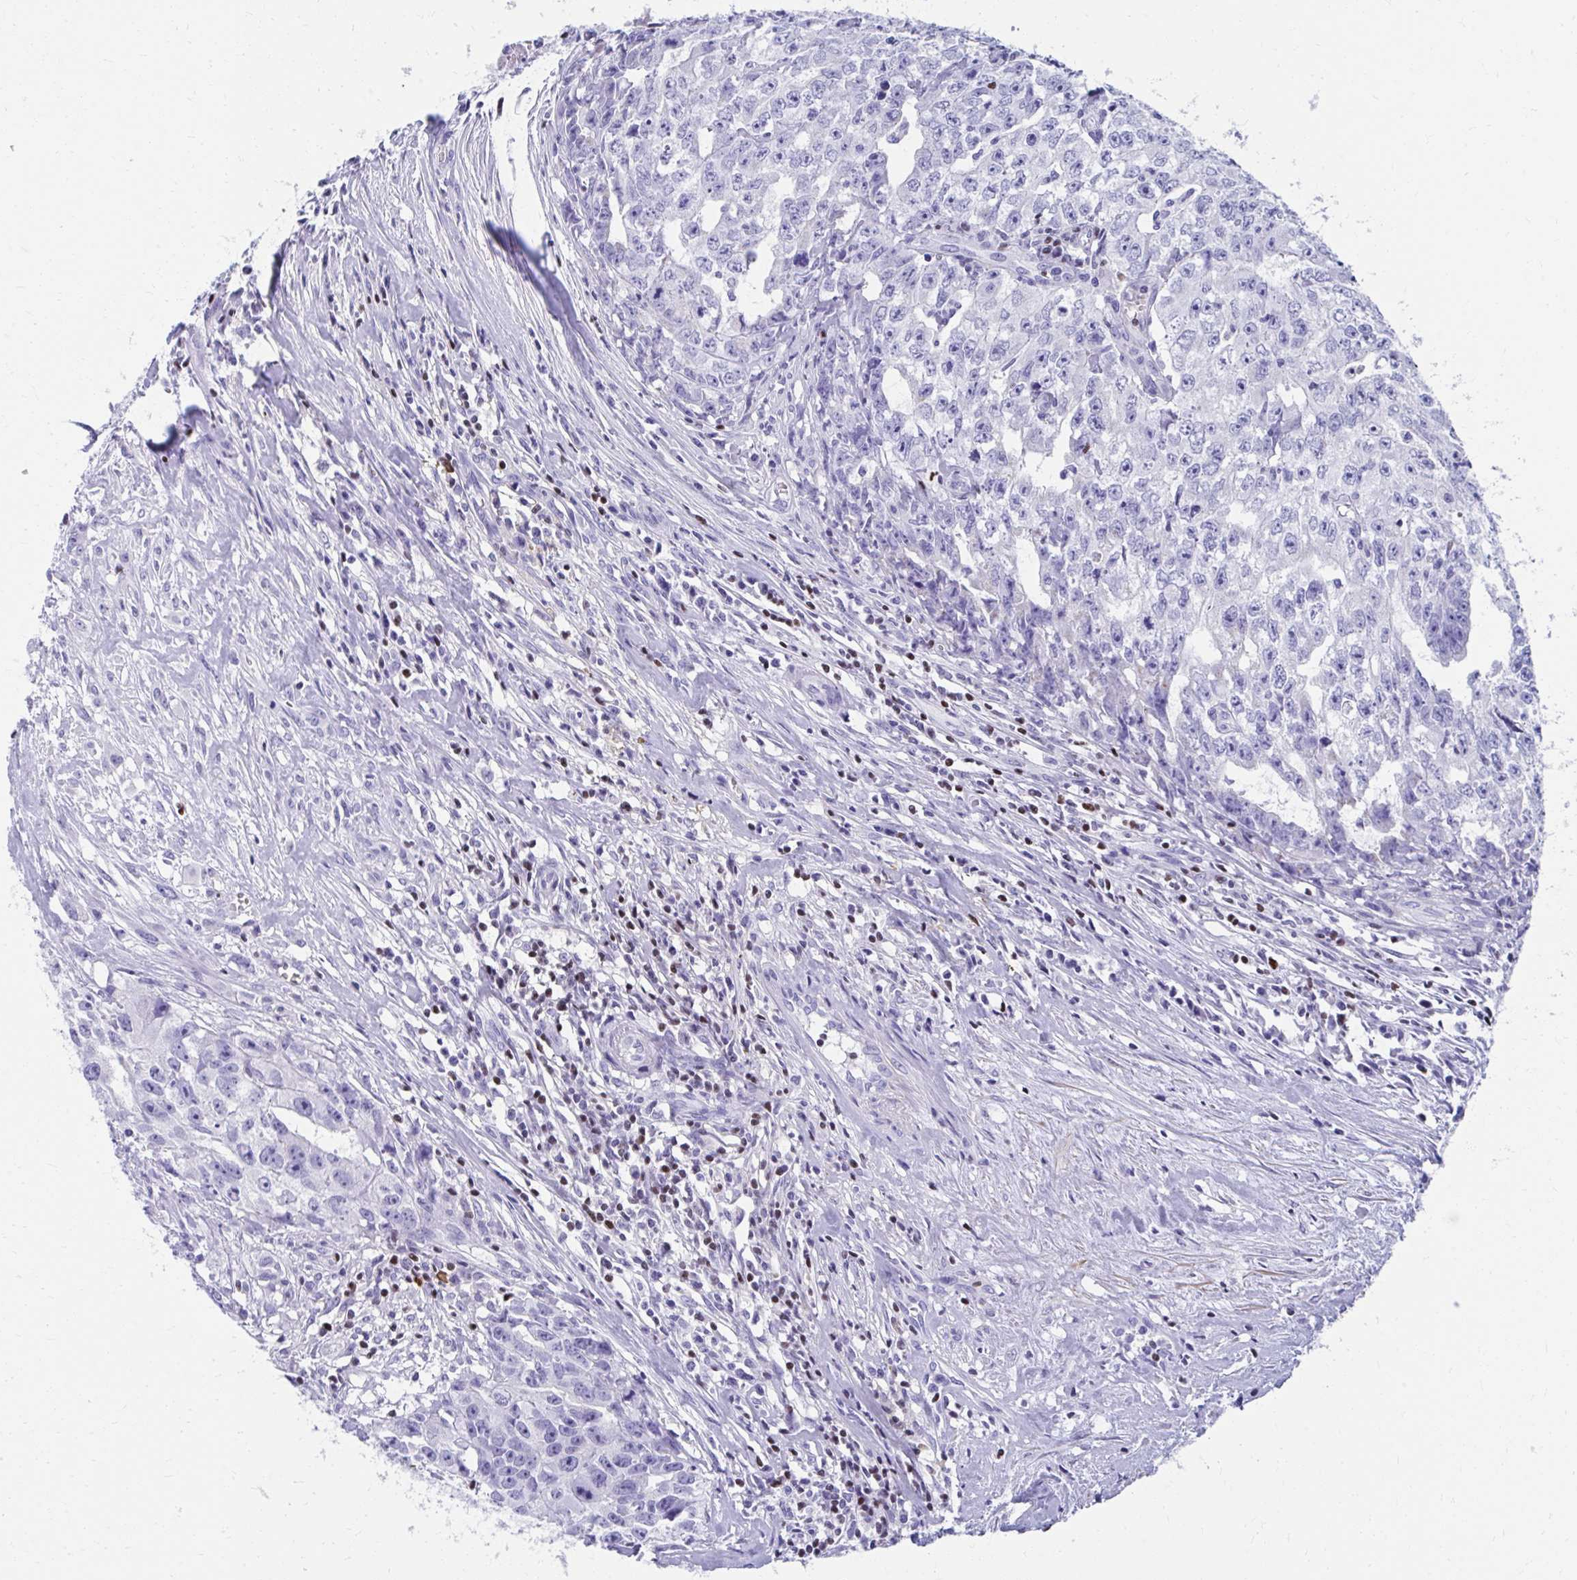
{"staining": {"intensity": "negative", "quantity": "none", "location": "none"}, "tissue": "testis cancer", "cell_type": "Tumor cells", "image_type": "cancer", "snomed": [{"axis": "morphology", "description": "Carcinoma, Embryonal, NOS"}, {"axis": "morphology", "description": "Teratoma, malignant, NOS"}, {"axis": "topography", "description": "Testis"}], "caption": "The photomicrograph displays no staining of tumor cells in testis teratoma (malignant). The staining was performed using DAB to visualize the protein expression in brown, while the nuclei were stained in blue with hematoxylin (Magnification: 20x).", "gene": "RUNX3", "patient": {"sex": "male", "age": 24}}